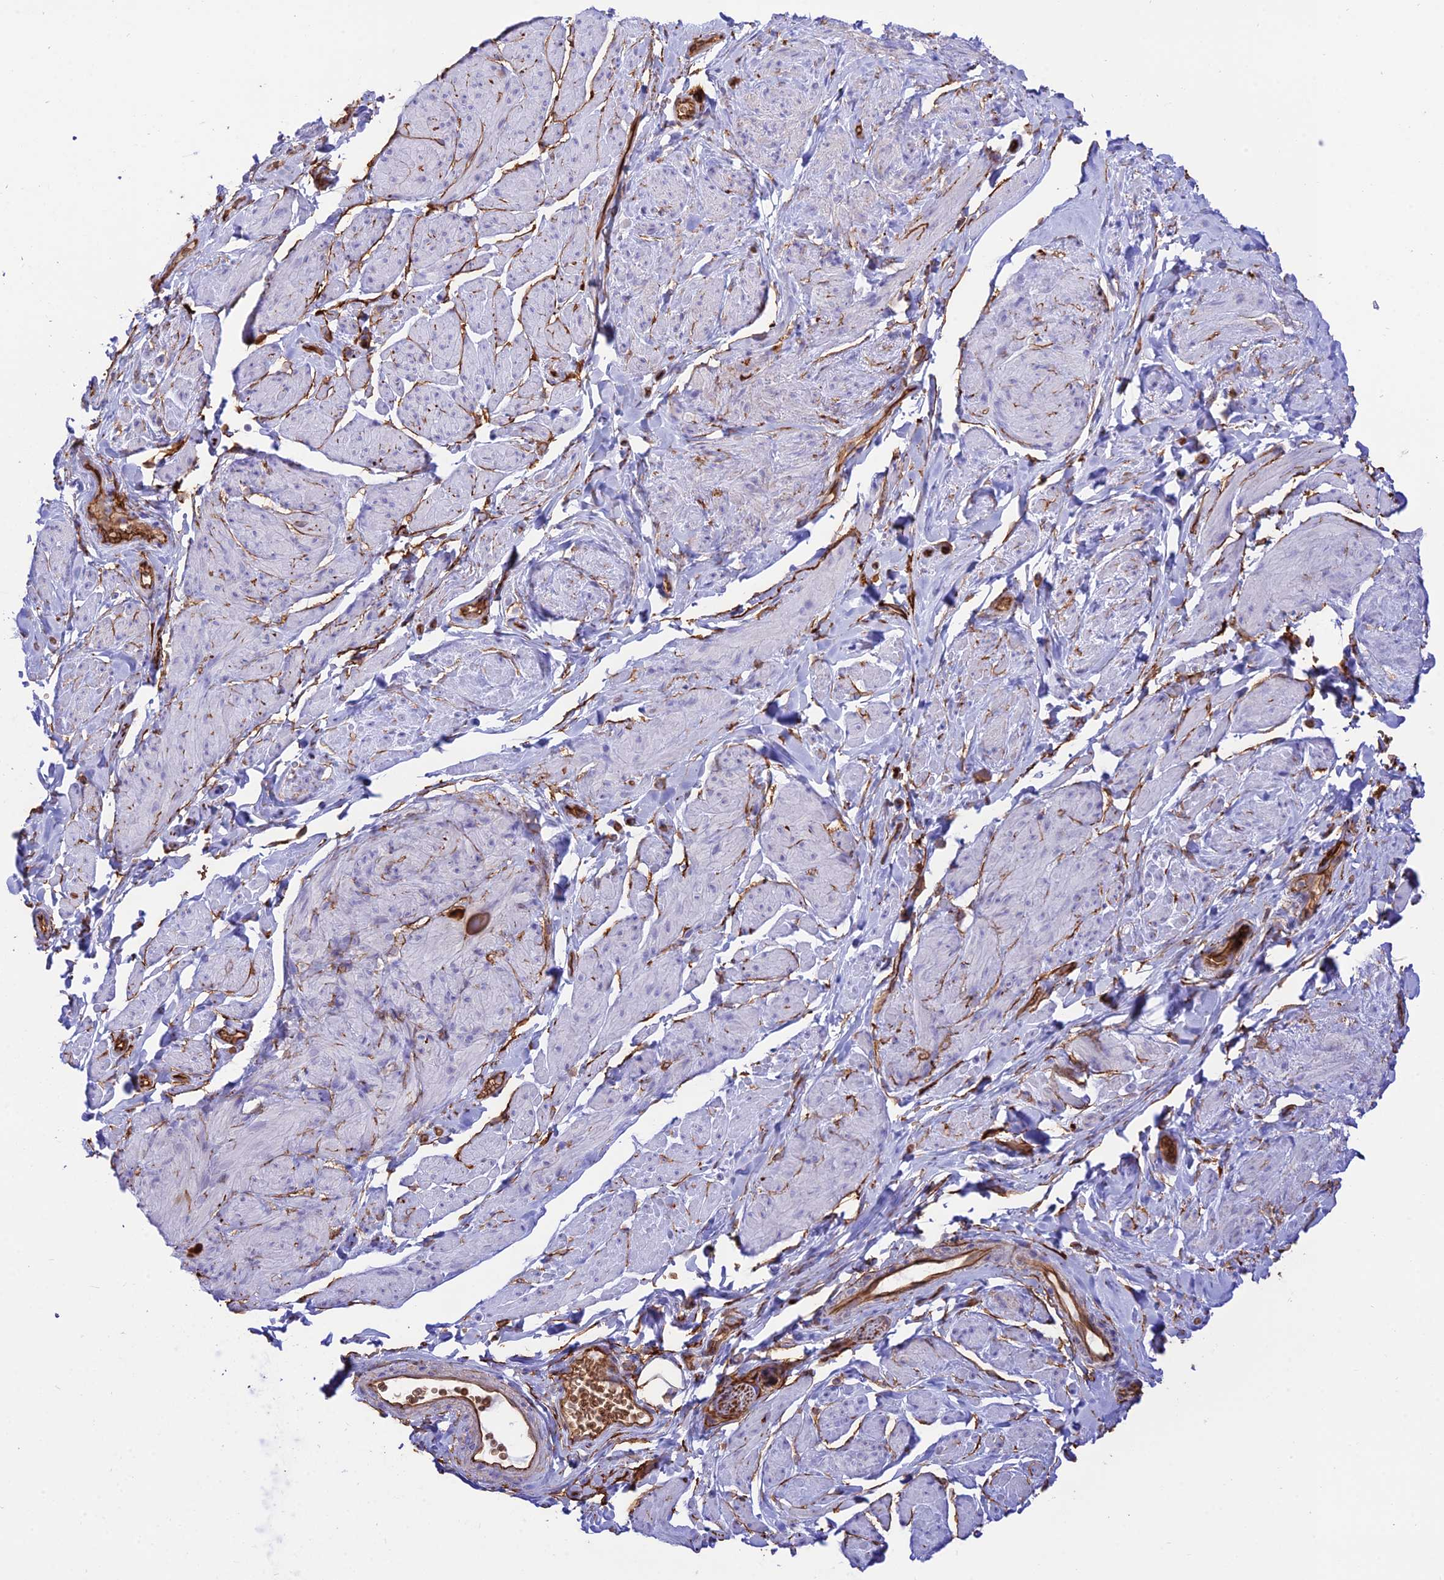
{"staining": {"intensity": "negative", "quantity": "none", "location": "none"}, "tissue": "smooth muscle", "cell_type": "Smooth muscle cells", "image_type": "normal", "snomed": [{"axis": "morphology", "description": "Normal tissue, NOS"}, {"axis": "topography", "description": "Smooth muscle"}, {"axis": "topography", "description": "Peripheral nerve tissue"}], "caption": "IHC histopathology image of unremarkable human smooth muscle stained for a protein (brown), which displays no staining in smooth muscle cells. Nuclei are stained in blue.", "gene": "YPEL5", "patient": {"sex": "male", "age": 69}}